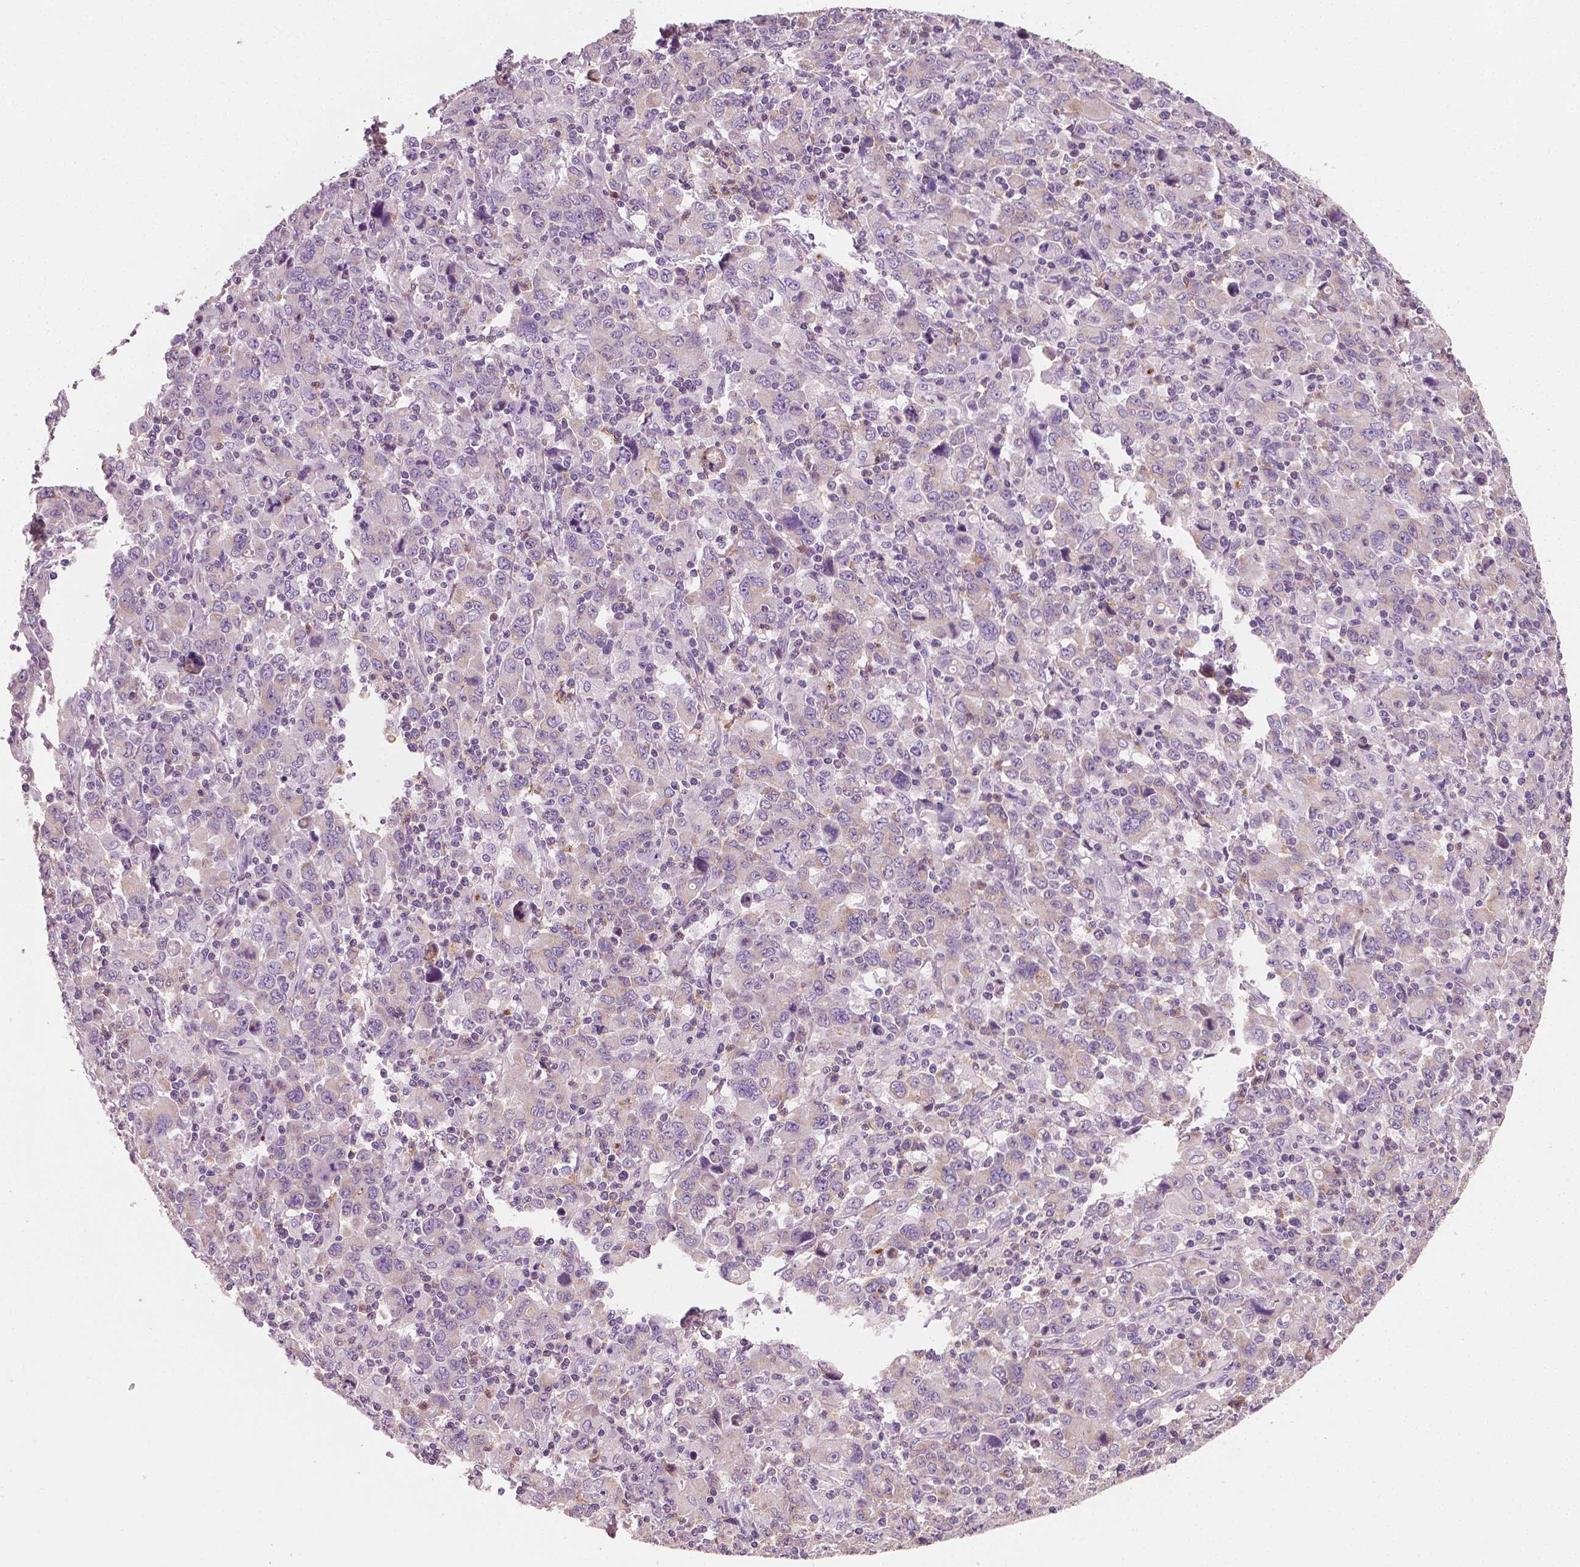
{"staining": {"intensity": "negative", "quantity": "none", "location": "none"}, "tissue": "stomach cancer", "cell_type": "Tumor cells", "image_type": "cancer", "snomed": [{"axis": "morphology", "description": "Adenocarcinoma, NOS"}, {"axis": "topography", "description": "Stomach, upper"}], "caption": "Tumor cells are negative for protein expression in human stomach cancer (adenocarcinoma).", "gene": "PTX3", "patient": {"sex": "male", "age": 69}}